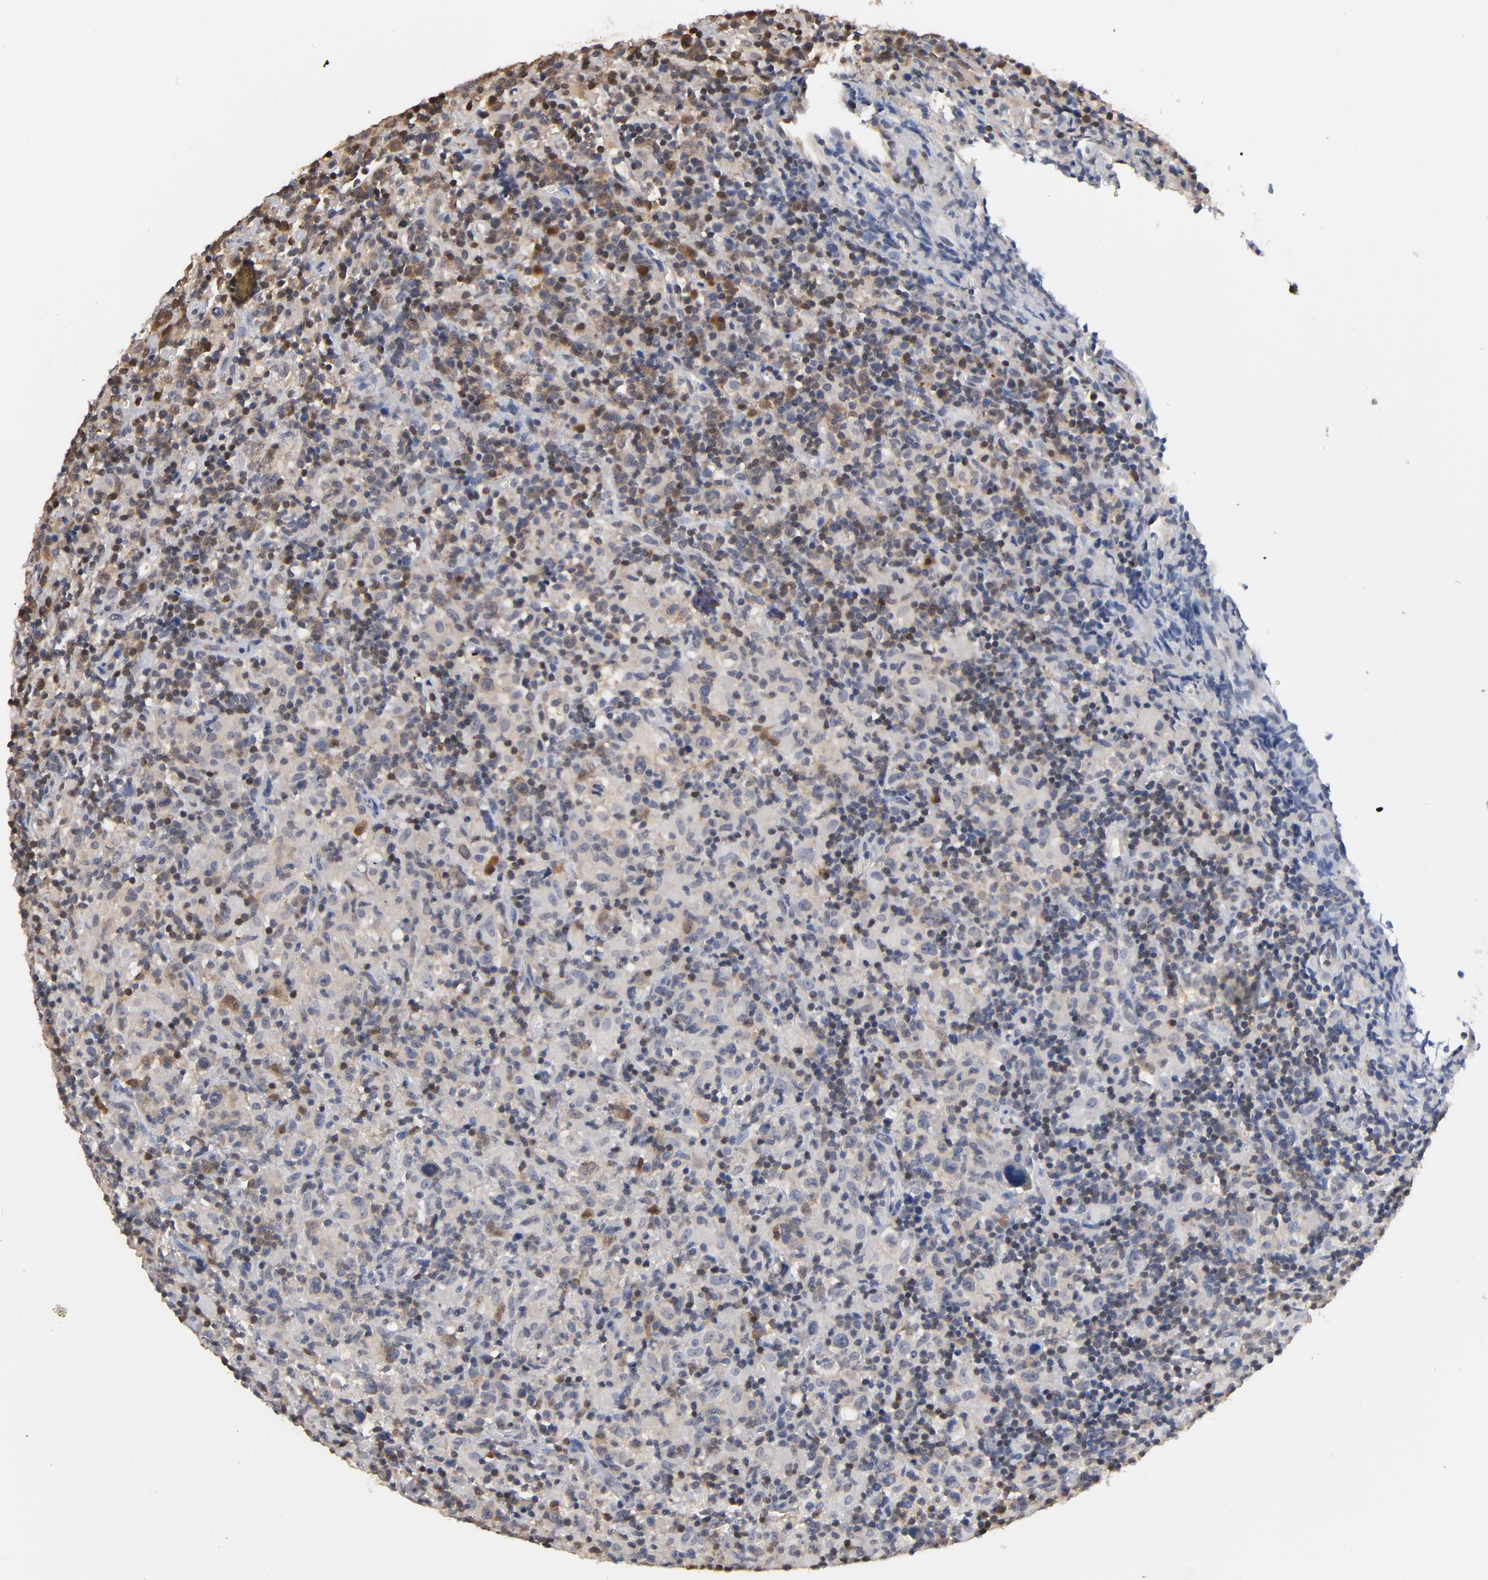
{"staining": {"intensity": "weak", "quantity": "25%-75%", "location": "cytoplasmic/membranous"}, "tissue": "lymphoma", "cell_type": "Tumor cells", "image_type": "cancer", "snomed": [{"axis": "morphology", "description": "Hodgkin's disease, NOS"}, {"axis": "topography", "description": "Lymph node"}], "caption": "Immunohistochemistry (IHC) of Hodgkin's disease reveals low levels of weak cytoplasmic/membranous expression in about 25%-75% of tumor cells. (Stains: DAB (3,3'-diaminobenzidine) in brown, nuclei in blue, Microscopy: brightfield microscopy at high magnification).", "gene": "MIF", "patient": {"sex": "male", "age": 65}}